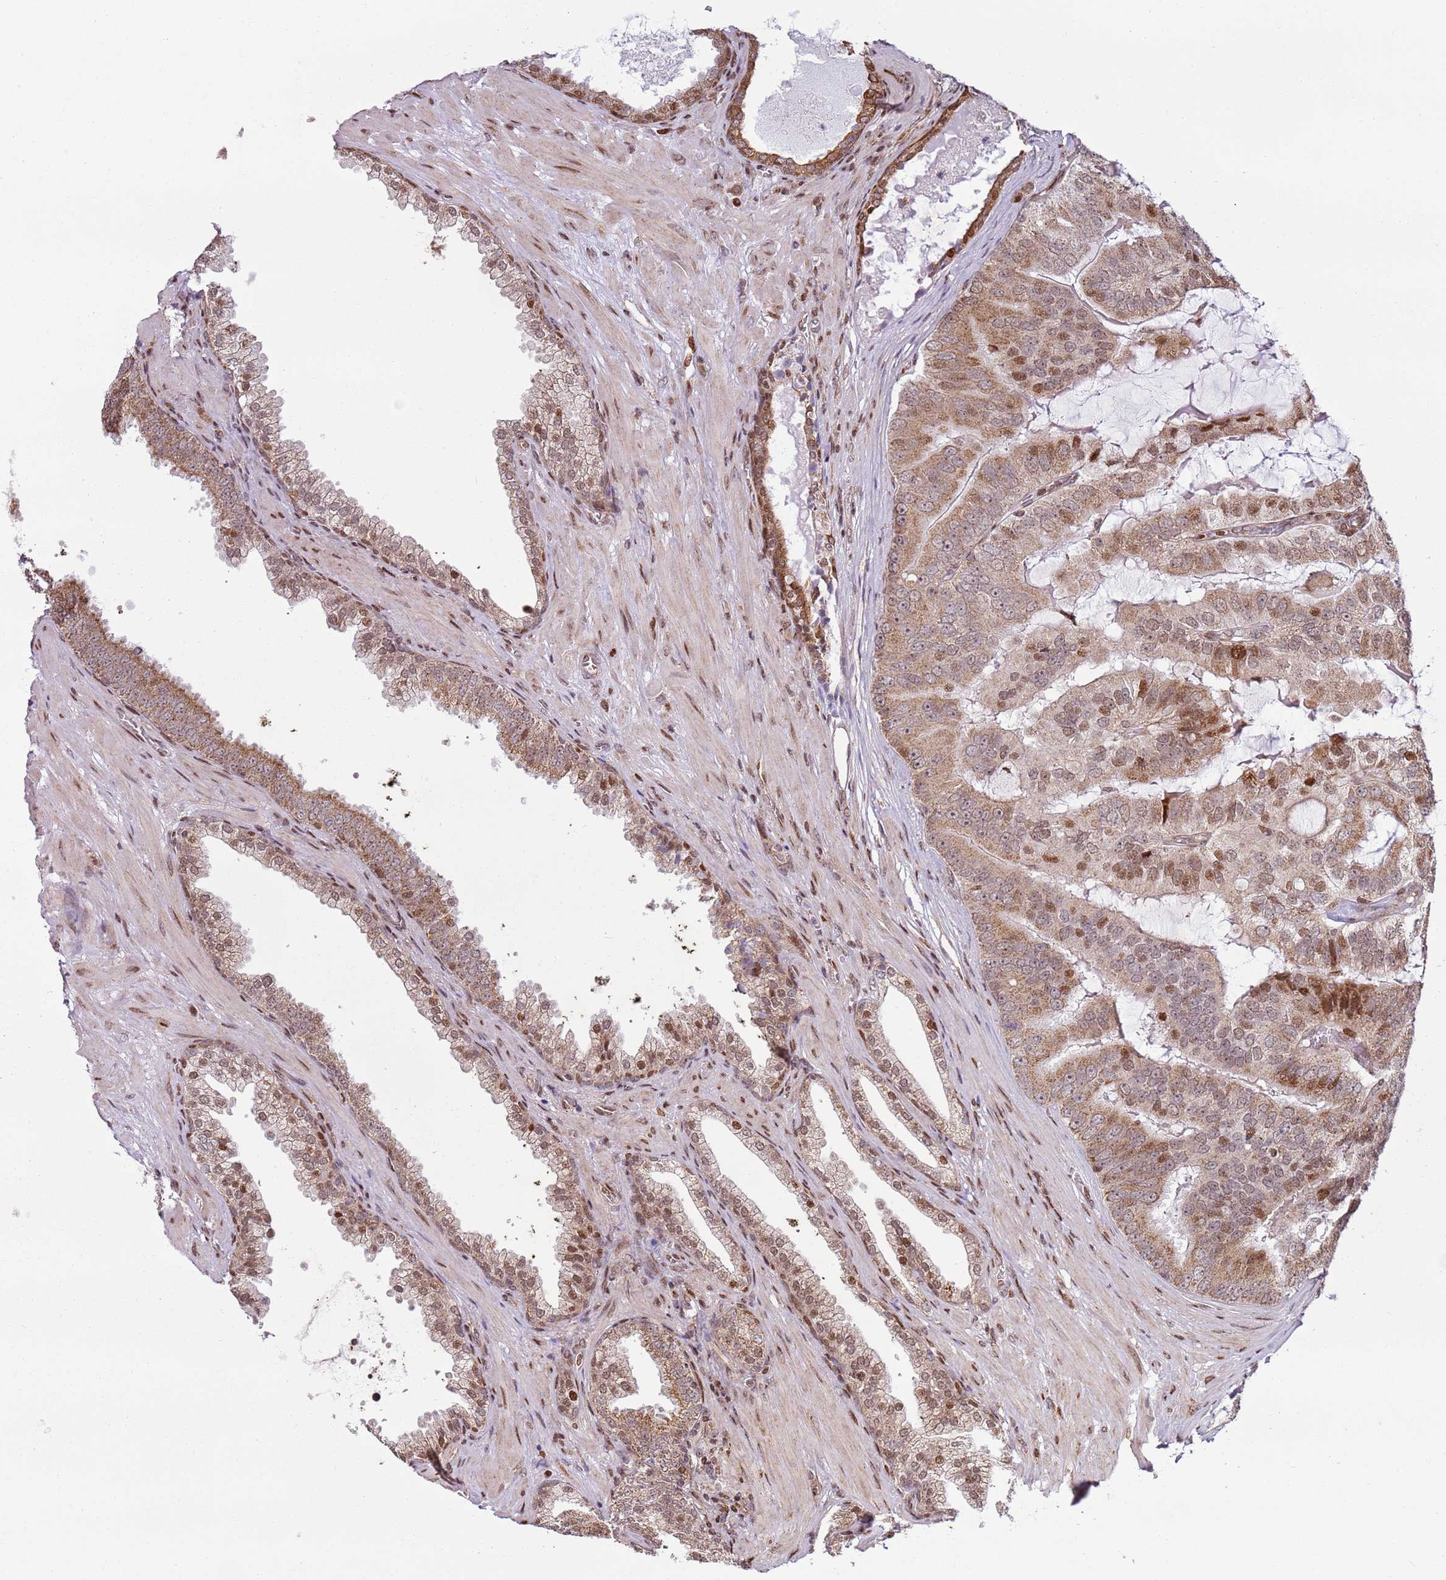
{"staining": {"intensity": "moderate", "quantity": ">75%", "location": "cytoplasmic/membranous,nuclear"}, "tissue": "prostate cancer", "cell_type": "Tumor cells", "image_type": "cancer", "snomed": [{"axis": "morphology", "description": "Adenocarcinoma, High grade"}, {"axis": "topography", "description": "Prostate"}], "caption": "Moderate cytoplasmic/membranous and nuclear expression is appreciated in about >75% of tumor cells in prostate cancer. (Brightfield microscopy of DAB IHC at high magnification).", "gene": "PCTP", "patient": {"sex": "male", "age": 55}}